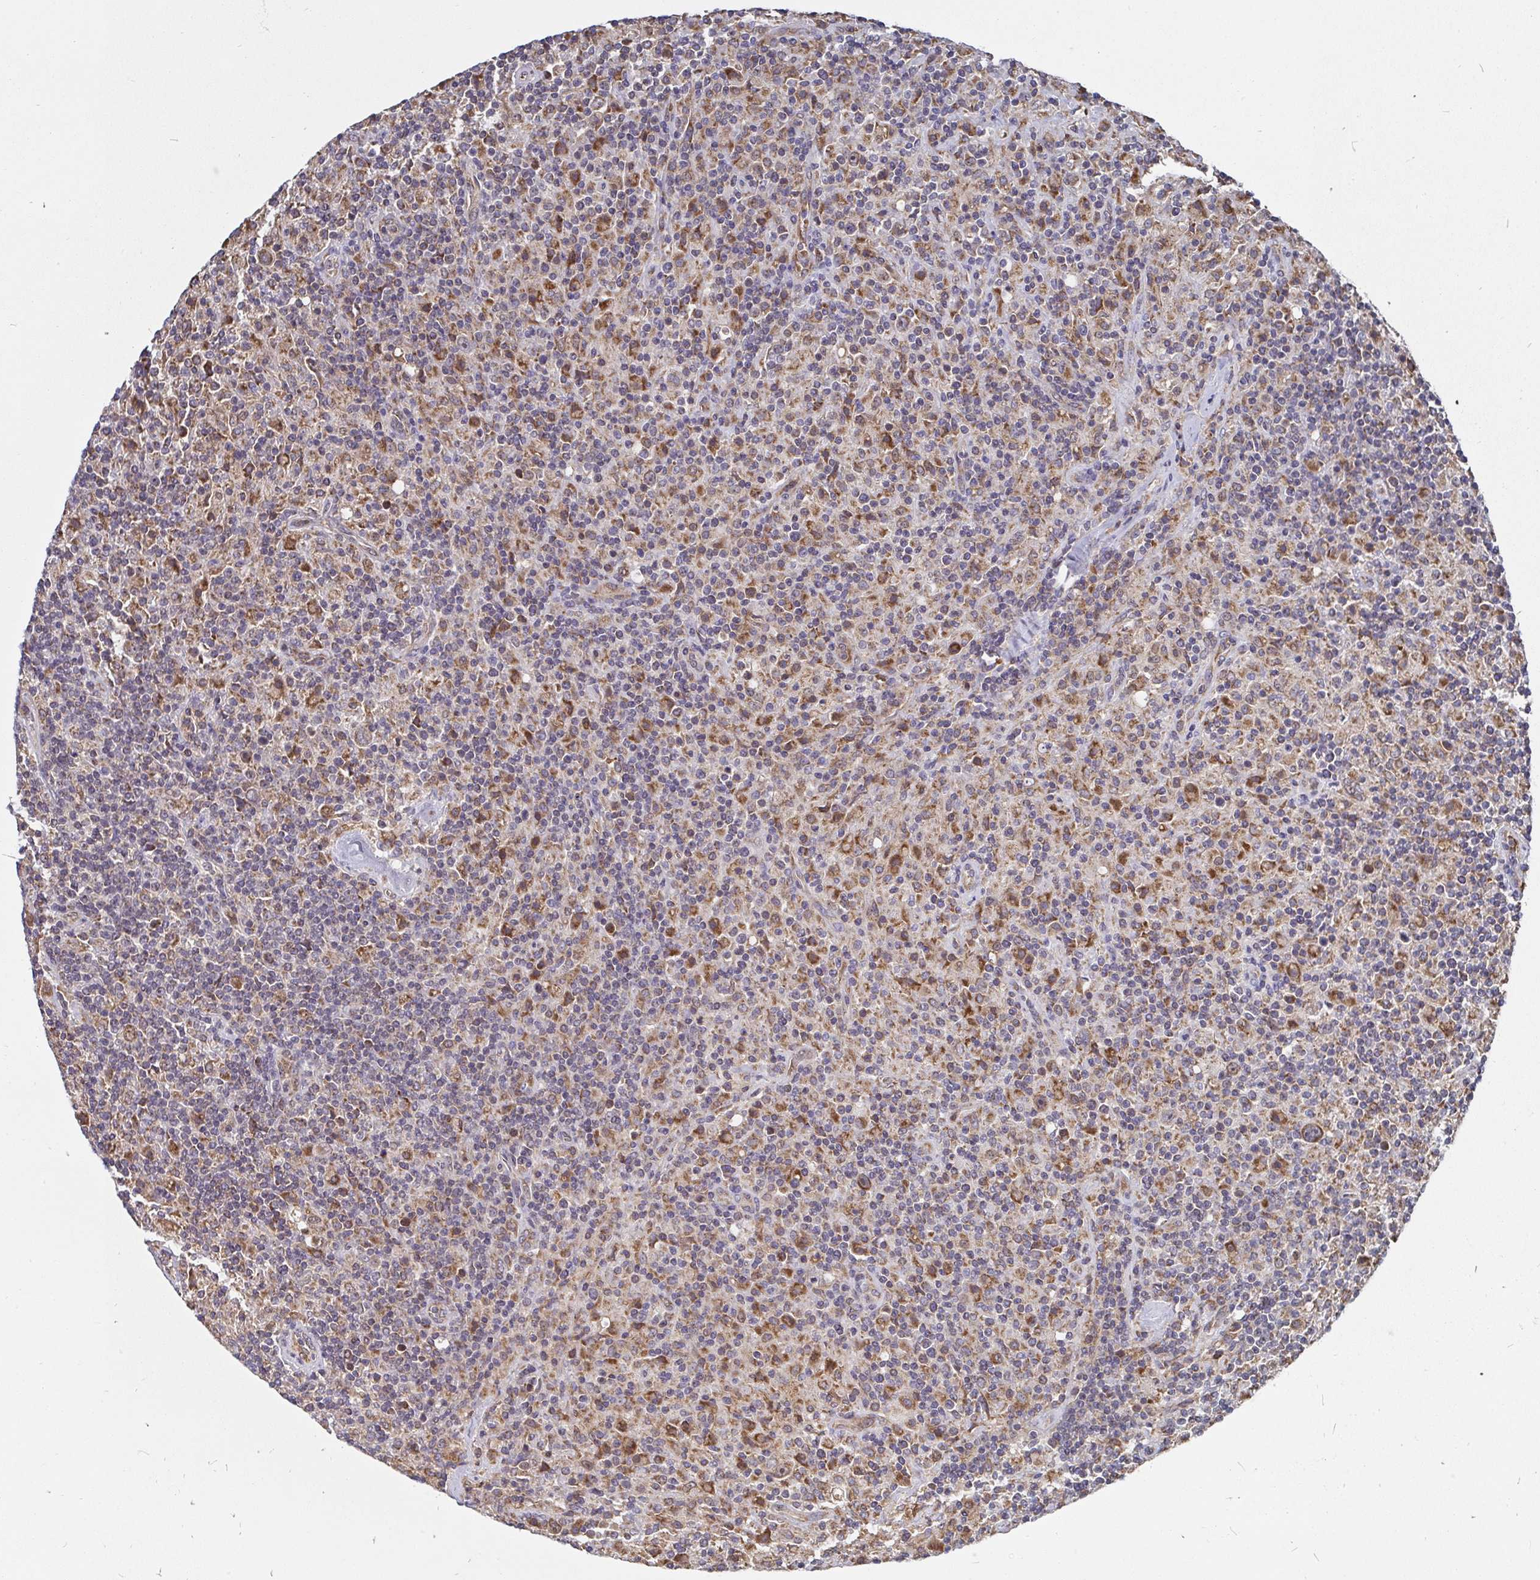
{"staining": {"intensity": "moderate", "quantity": ">75%", "location": "cytoplasmic/membranous"}, "tissue": "lymphoma", "cell_type": "Tumor cells", "image_type": "cancer", "snomed": [{"axis": "morphology", "description": "Hodgkin's disease, NOS"}, {"axis": "topography", "description": "Lymph node"}], "caption": "Immunohistochemistry staining of lymphoma, which shows medium levels of moderate cytoplasmic/membranous expression in approximately >75% of tumor cells indicating moderate cytoplasmic/membranous protein staining. The staining was performed using DAB (brown) for protein detection and nuclei were counterstained in hematoxylin (blue).", "gene": "PDF", "patient": {"sex": "male", "age": 70}}